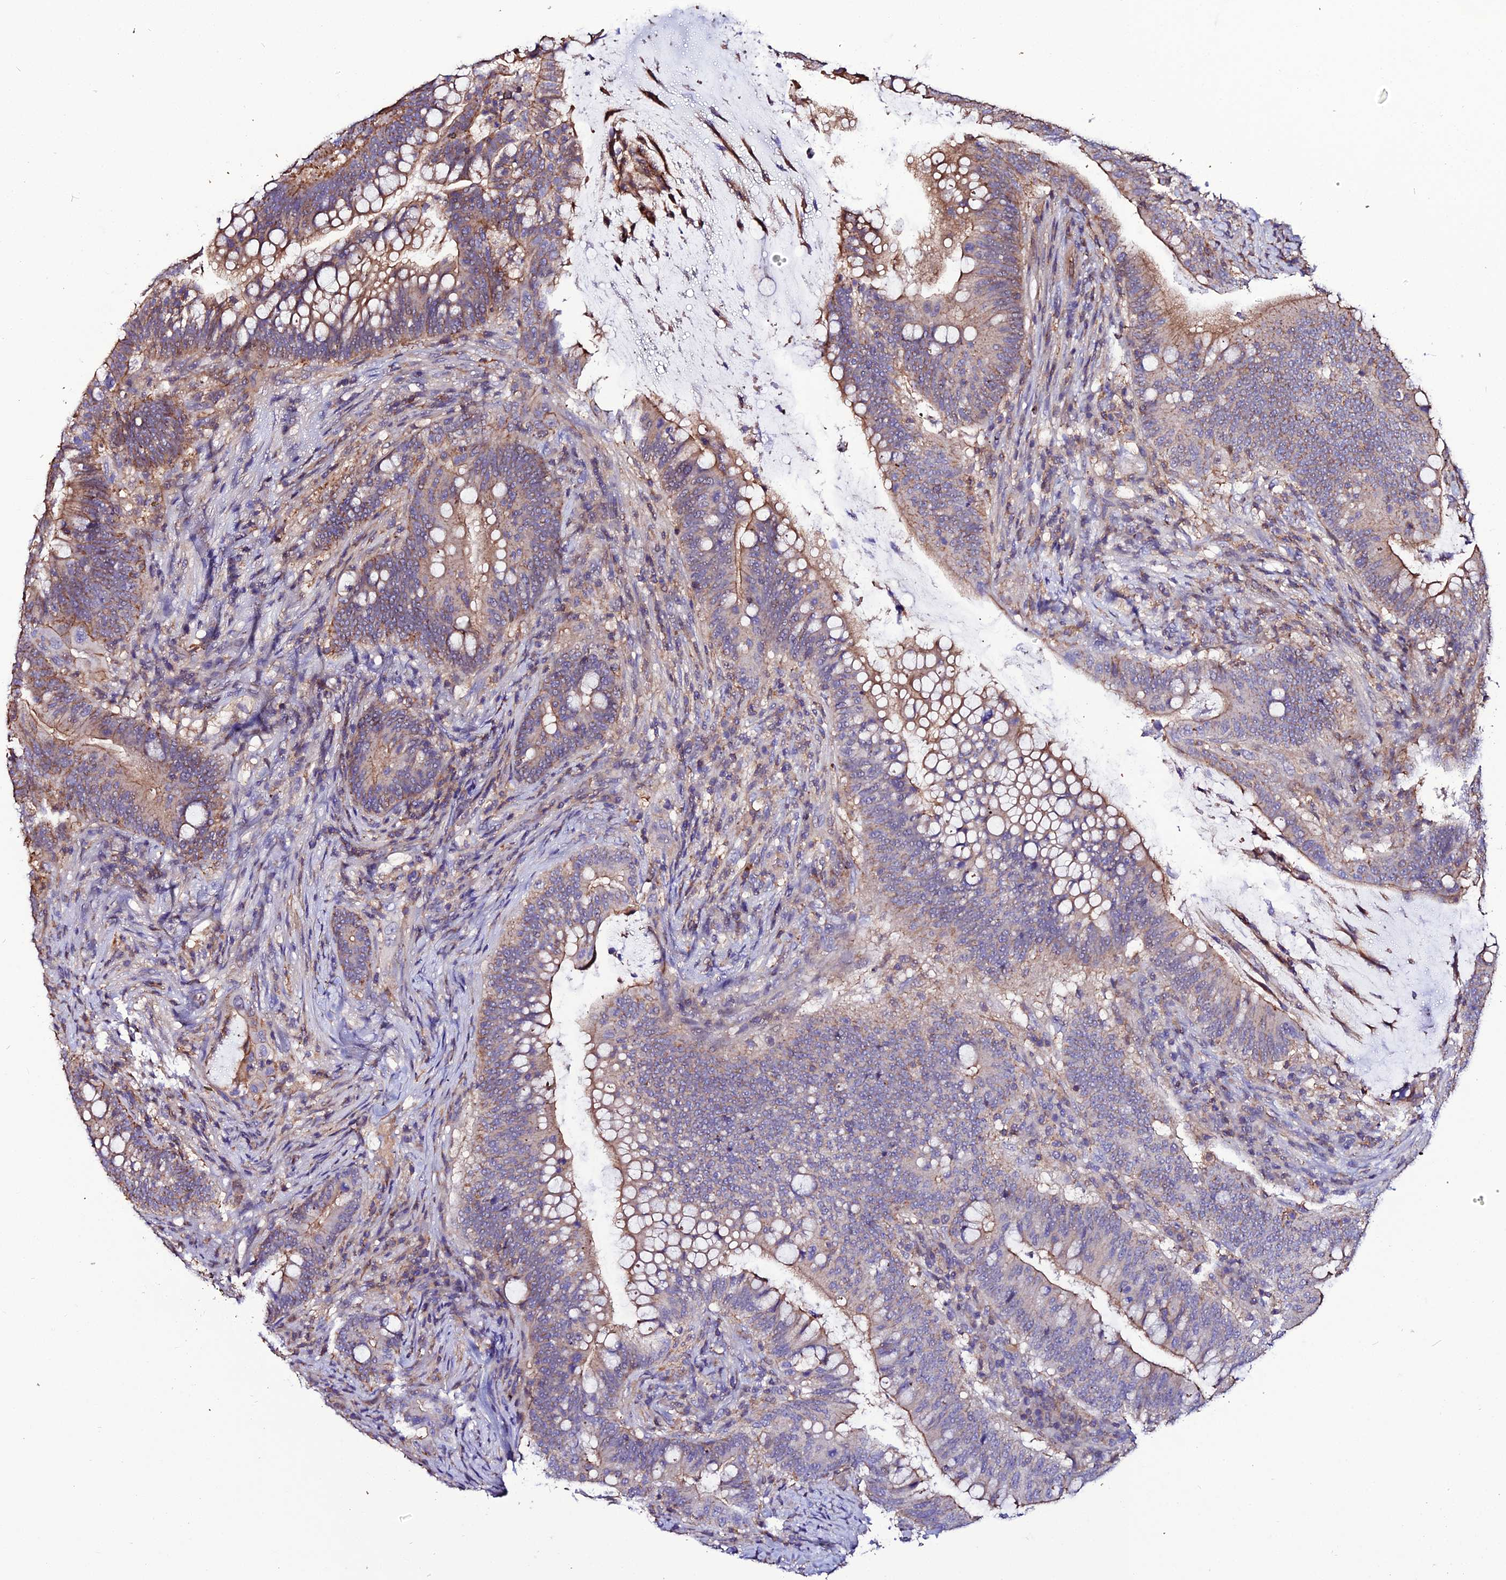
{"staining": {"intensity": "moderate", "quantity": "25%-75%", "location": "cytoplasmic/membranous"}, "tissue": "colorectal cancer", "cell_type": "Tumor cells", "image_type": "cancer", "snomed": [{"axis": "morphology", "description": "Adenocarcinoma, NOS"}, {"axis": "topography", "description": "Colon"}], "caption": "The immunohistochemical stain highlights moderate cytoplasmic/membranous expression in tumor cells of colorectal cancer (adenocarcinoma) tissue. (DAB (3,3'-diaminobenzidine) = brown stain, brightfield microscopy at high magnification).", "gene": "USP17L15", "patient": {"sex": "female", "age": 66}}